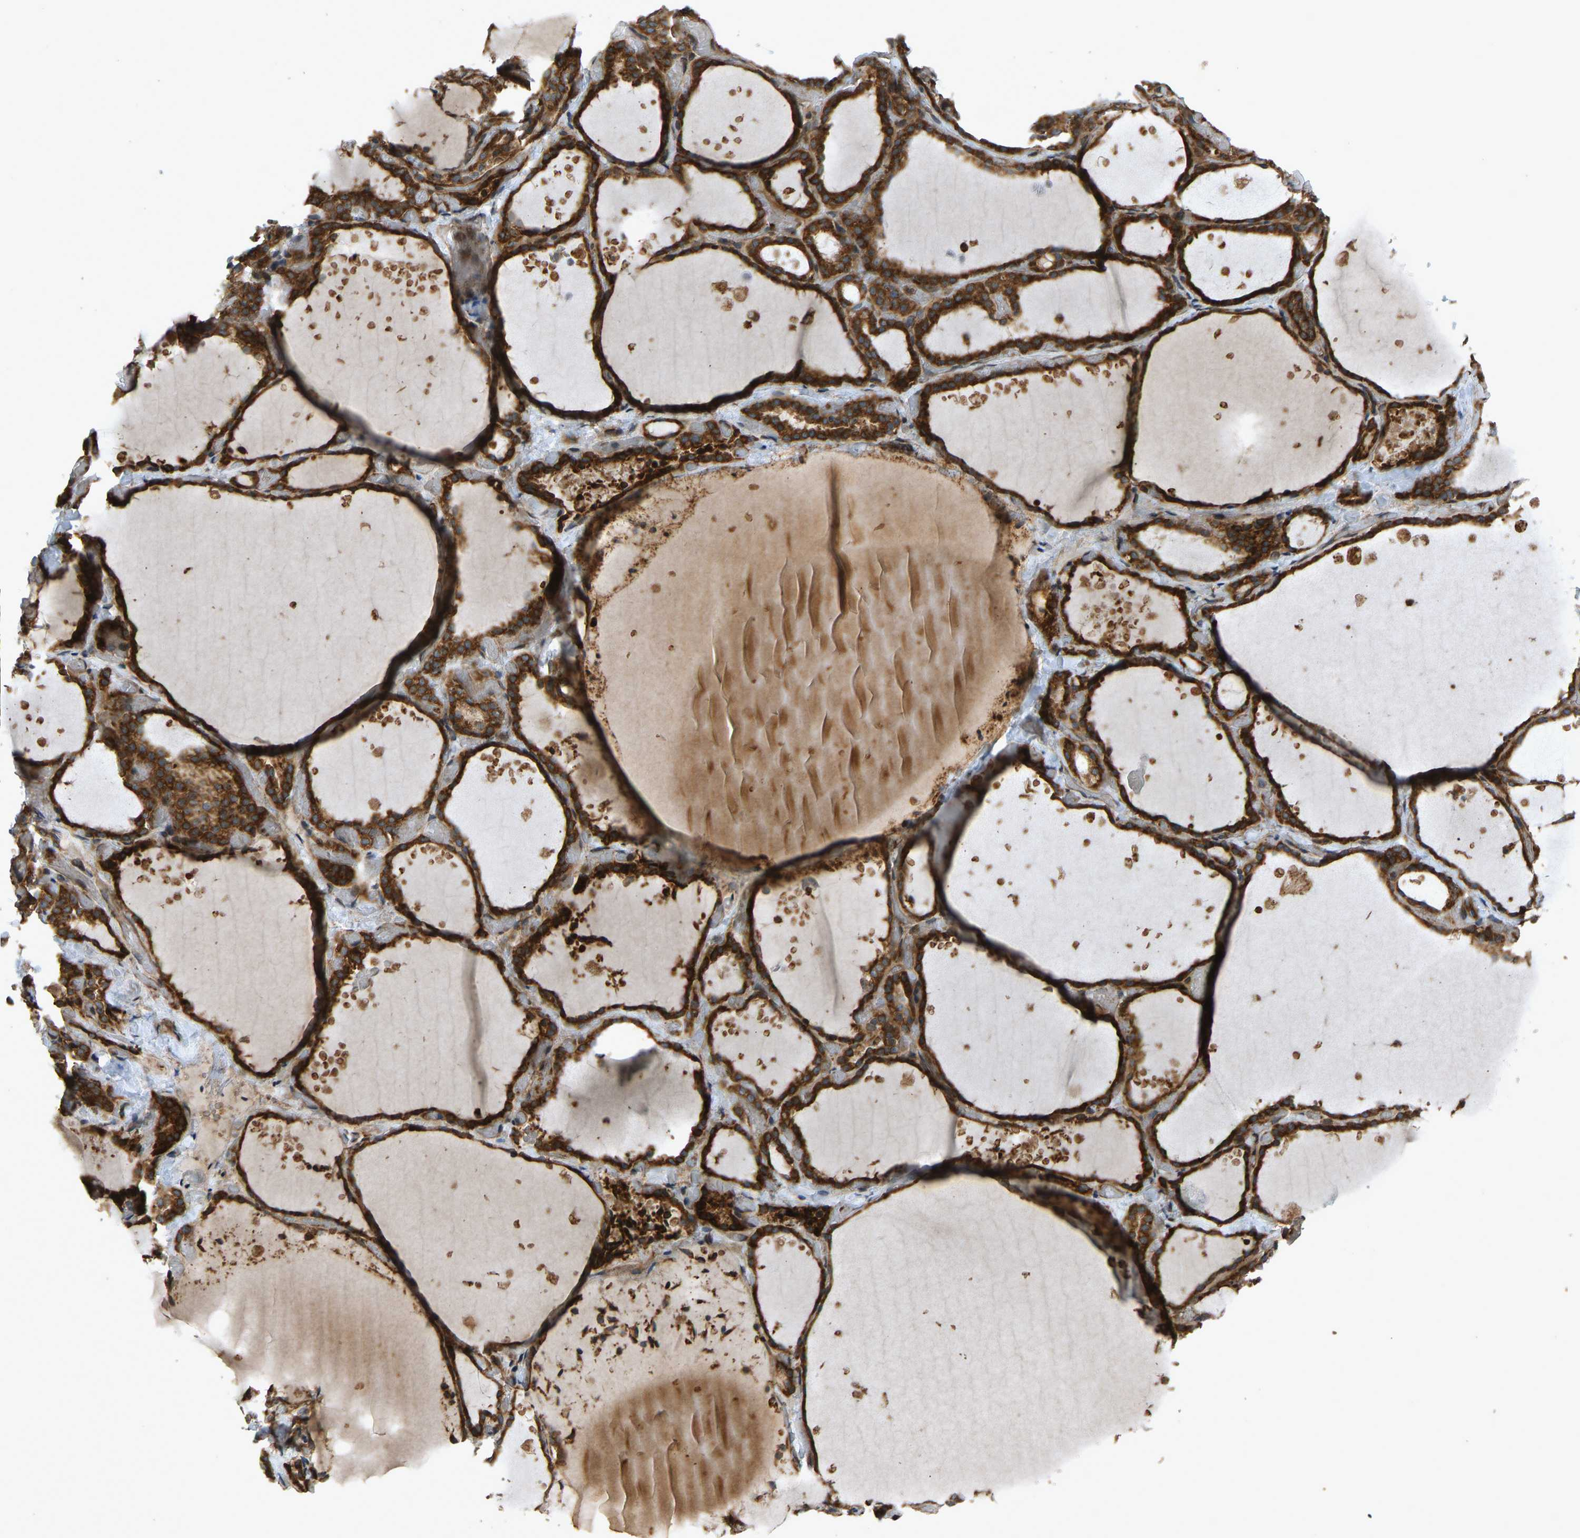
{"staining": {"intensity": "strong", "quantity": ">75%", "location": "cytoplasmic/membranous"}, "tissue": "thyroid gland", "cell_type": "Glandular cells", "image_type": "normal", "snomed": [{"axis": "morphology", "description": "Normal tissue, NOS"}, {"axis": "topography", "description": "Thyroid gland"}], "caption": "Approximately >75% of glandular cells in benign human thyroid gland show strong cytoplasmic/membranous protein positivity as visualized by brown immunohistochemical staining.", "gene": "RPN2", "patient": {"sex": "female", "age": 44}}